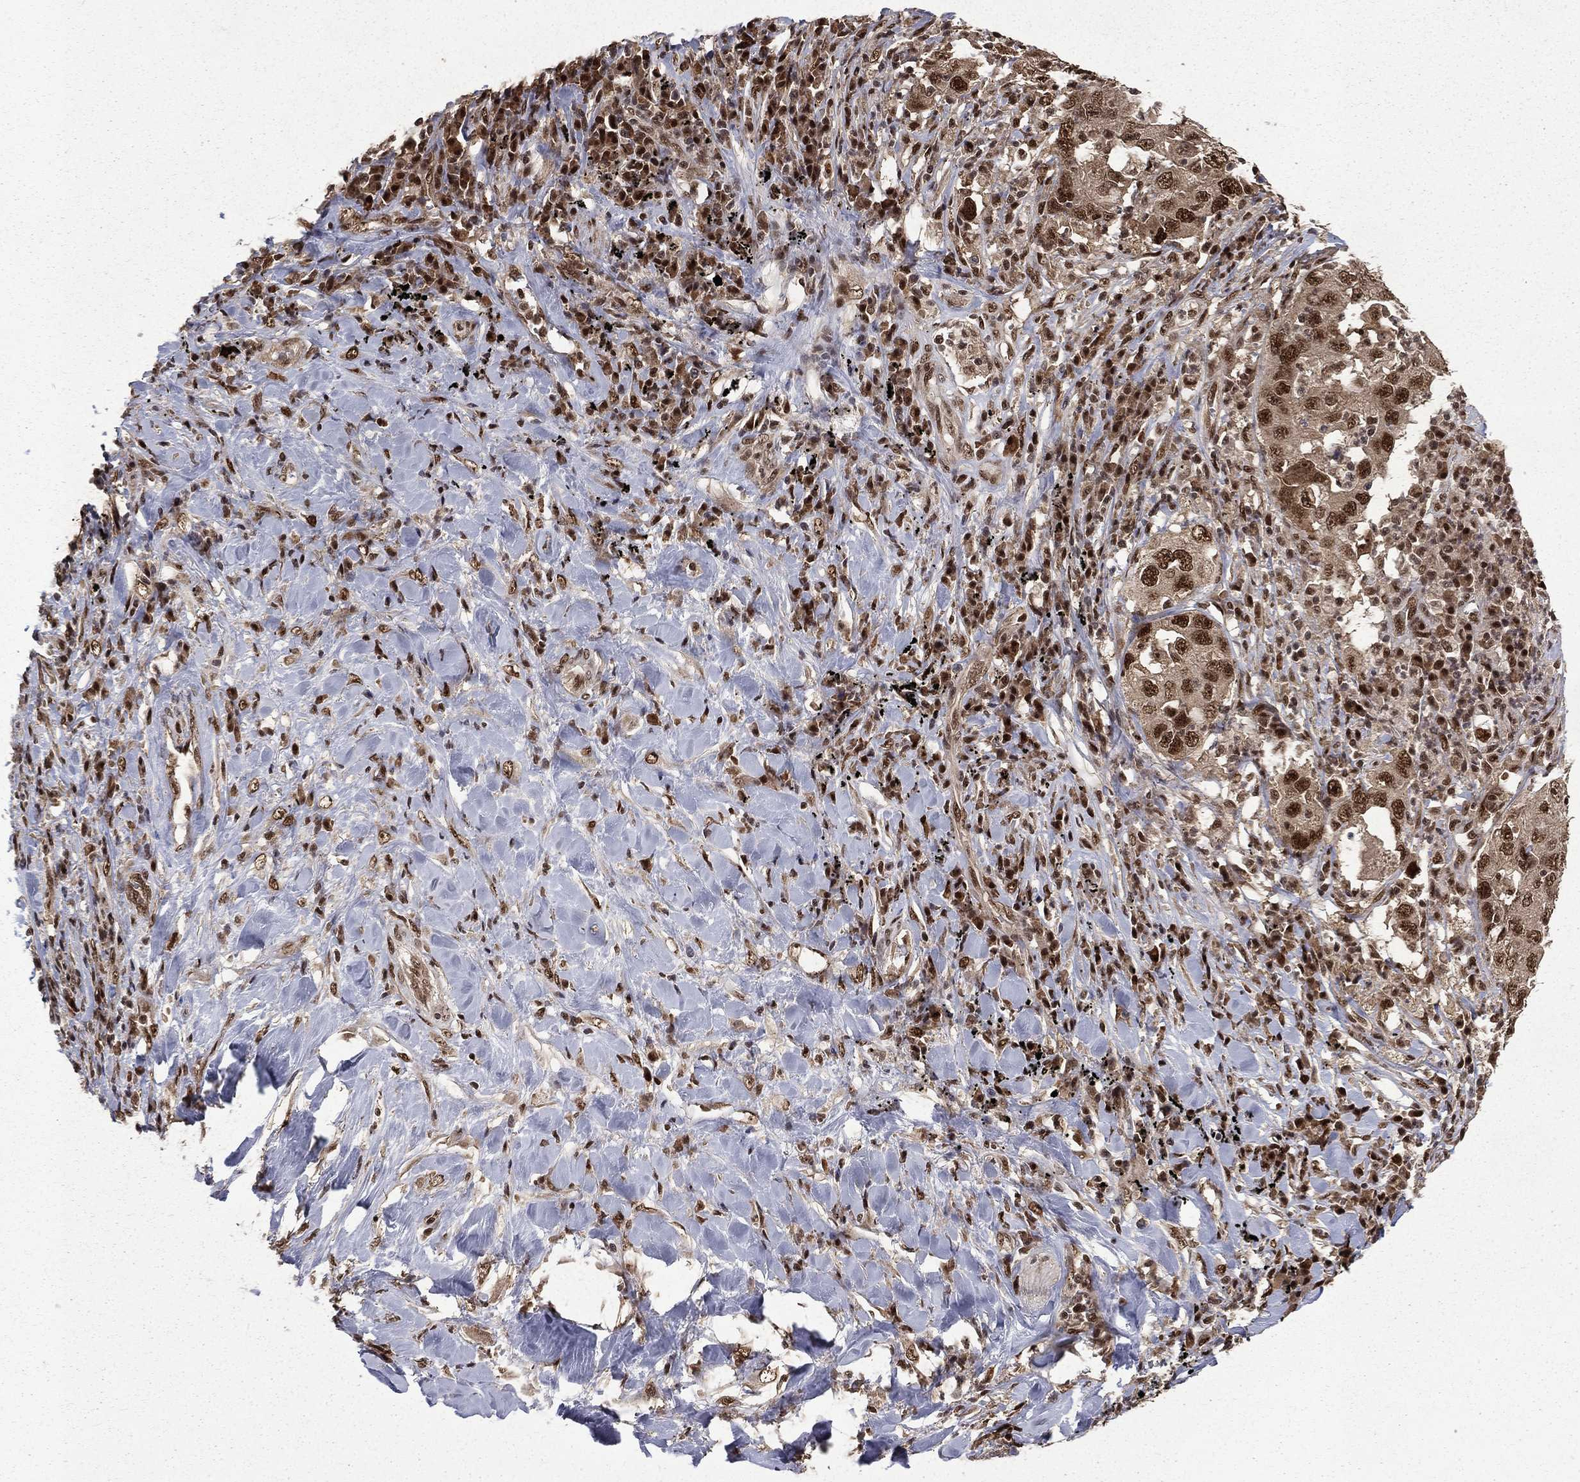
{"staining": {"intensity": "strong", "quantity": "25%-75%", "location": "nuclear"}, "tissue": "lung cancer", "cell_type": "Tumor cells", "image_type": "cancer", "snomed": [{"axis": "morphology", "description": "Adenocarcinoma, NOS"}, {"axis": "topography", "description": "Lung"}], "caption": "This photomicrograph reveals lung cancer (adenocarcinoma) stained with immunohistochemistry (IHC) to label a protein in brown. The nuclear of tumor cells show strong positivity for the protein. Nuclei are counter-stained blue.", "gene": "JMJD6", "patient": {"sex": "male", "age": 73}}